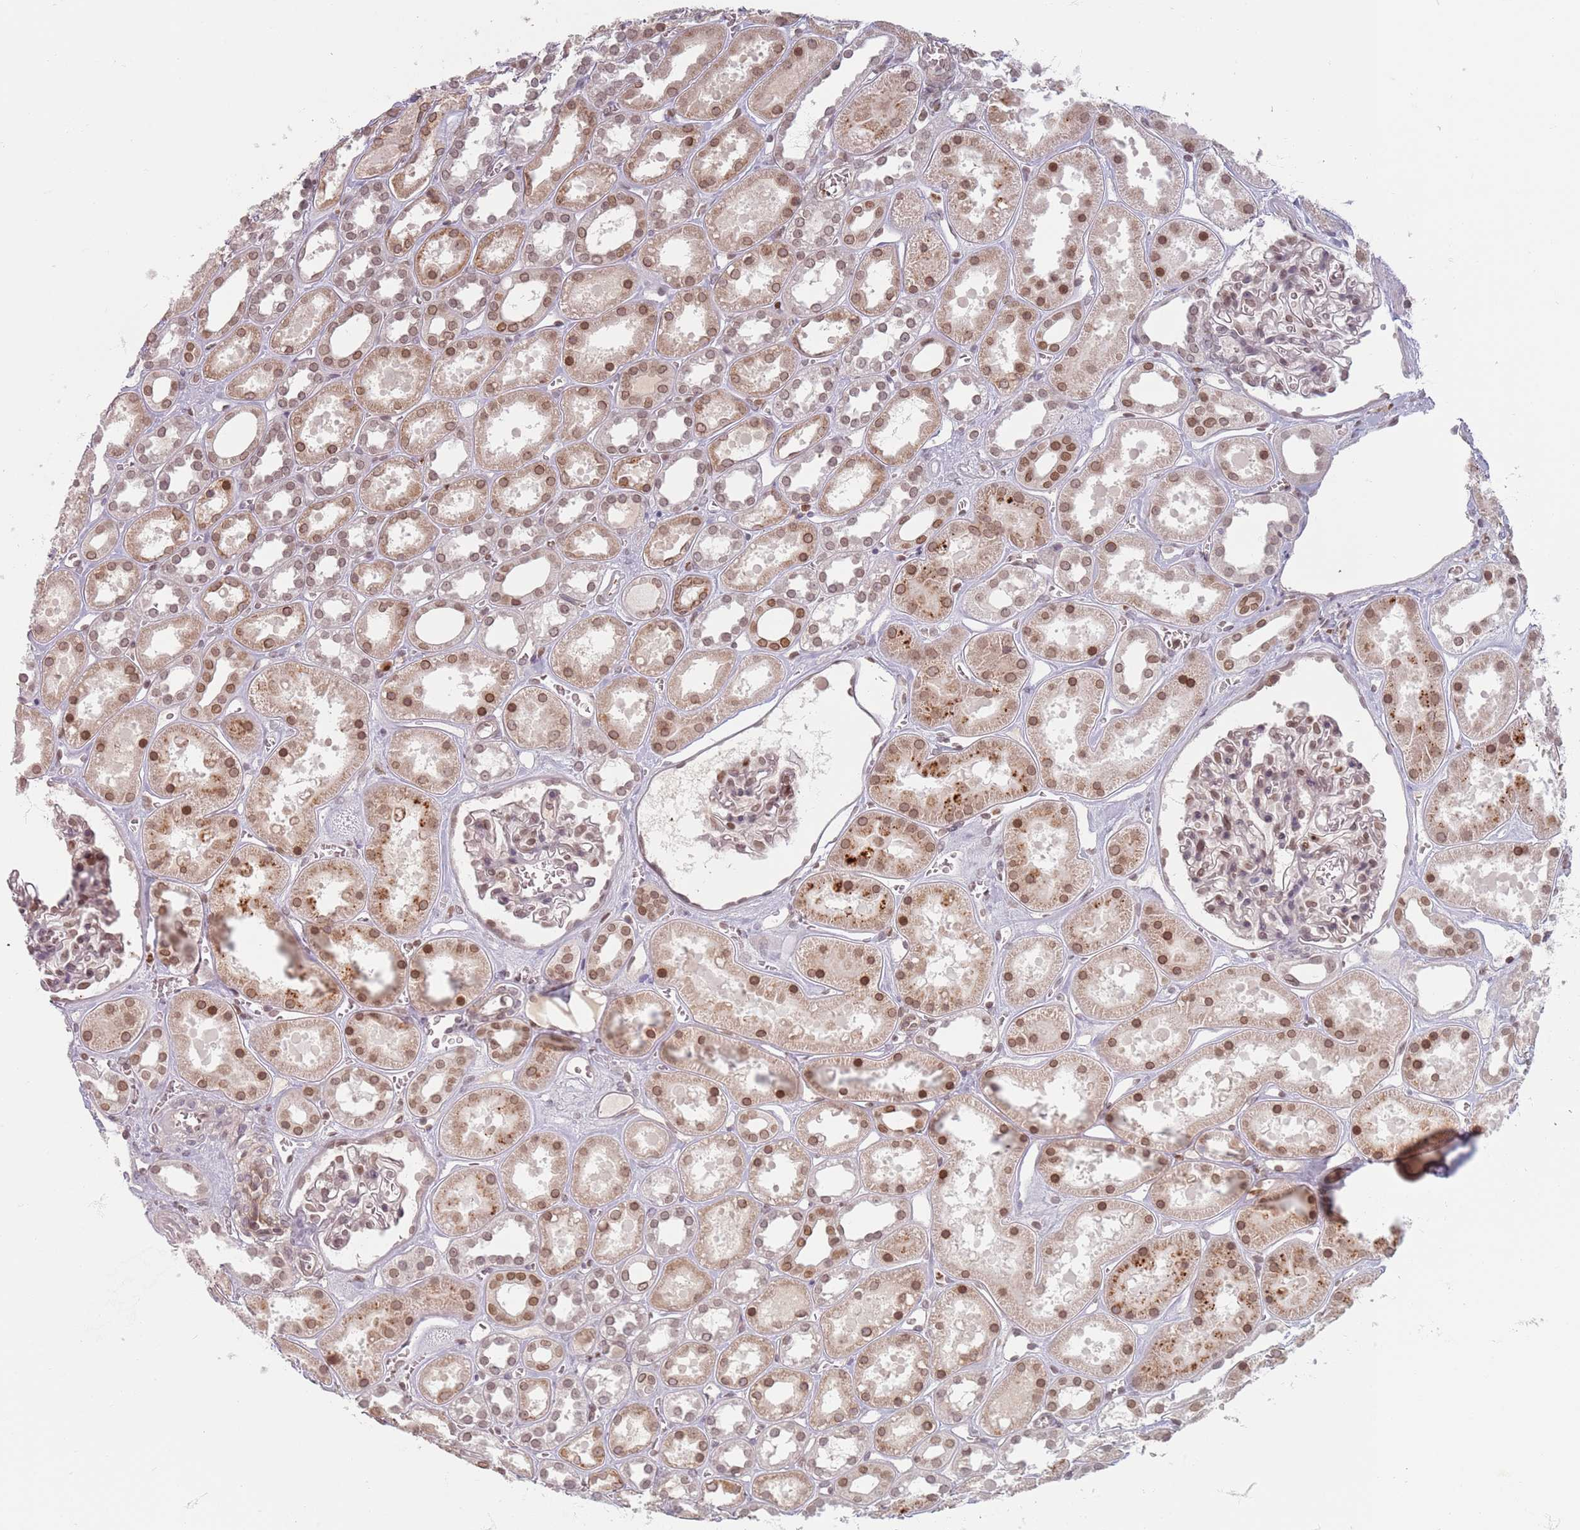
{"staining": {"intensity": "strong", "quantity": "25%-75%", "location": "nuclear"}, "tissue": "kidney", "cell_type": "Cells in glomeruli", "image_type": "normal", "snomed": [{"axis": "morphology", "description": "Normal tissue, NOS"}, {"axis": "topography", "description": "Kidney"}], "caption": "The immunohistochemical stain shows strong nuclear expression in cells in glomeruli of unremarkable kidney. Using DAB (brown) and hematoxylin (blue) stains, captured at high magnification using brightfield microscopy.", "gene": "NUP50", "patient": {"sex": "female", "age": 41}}